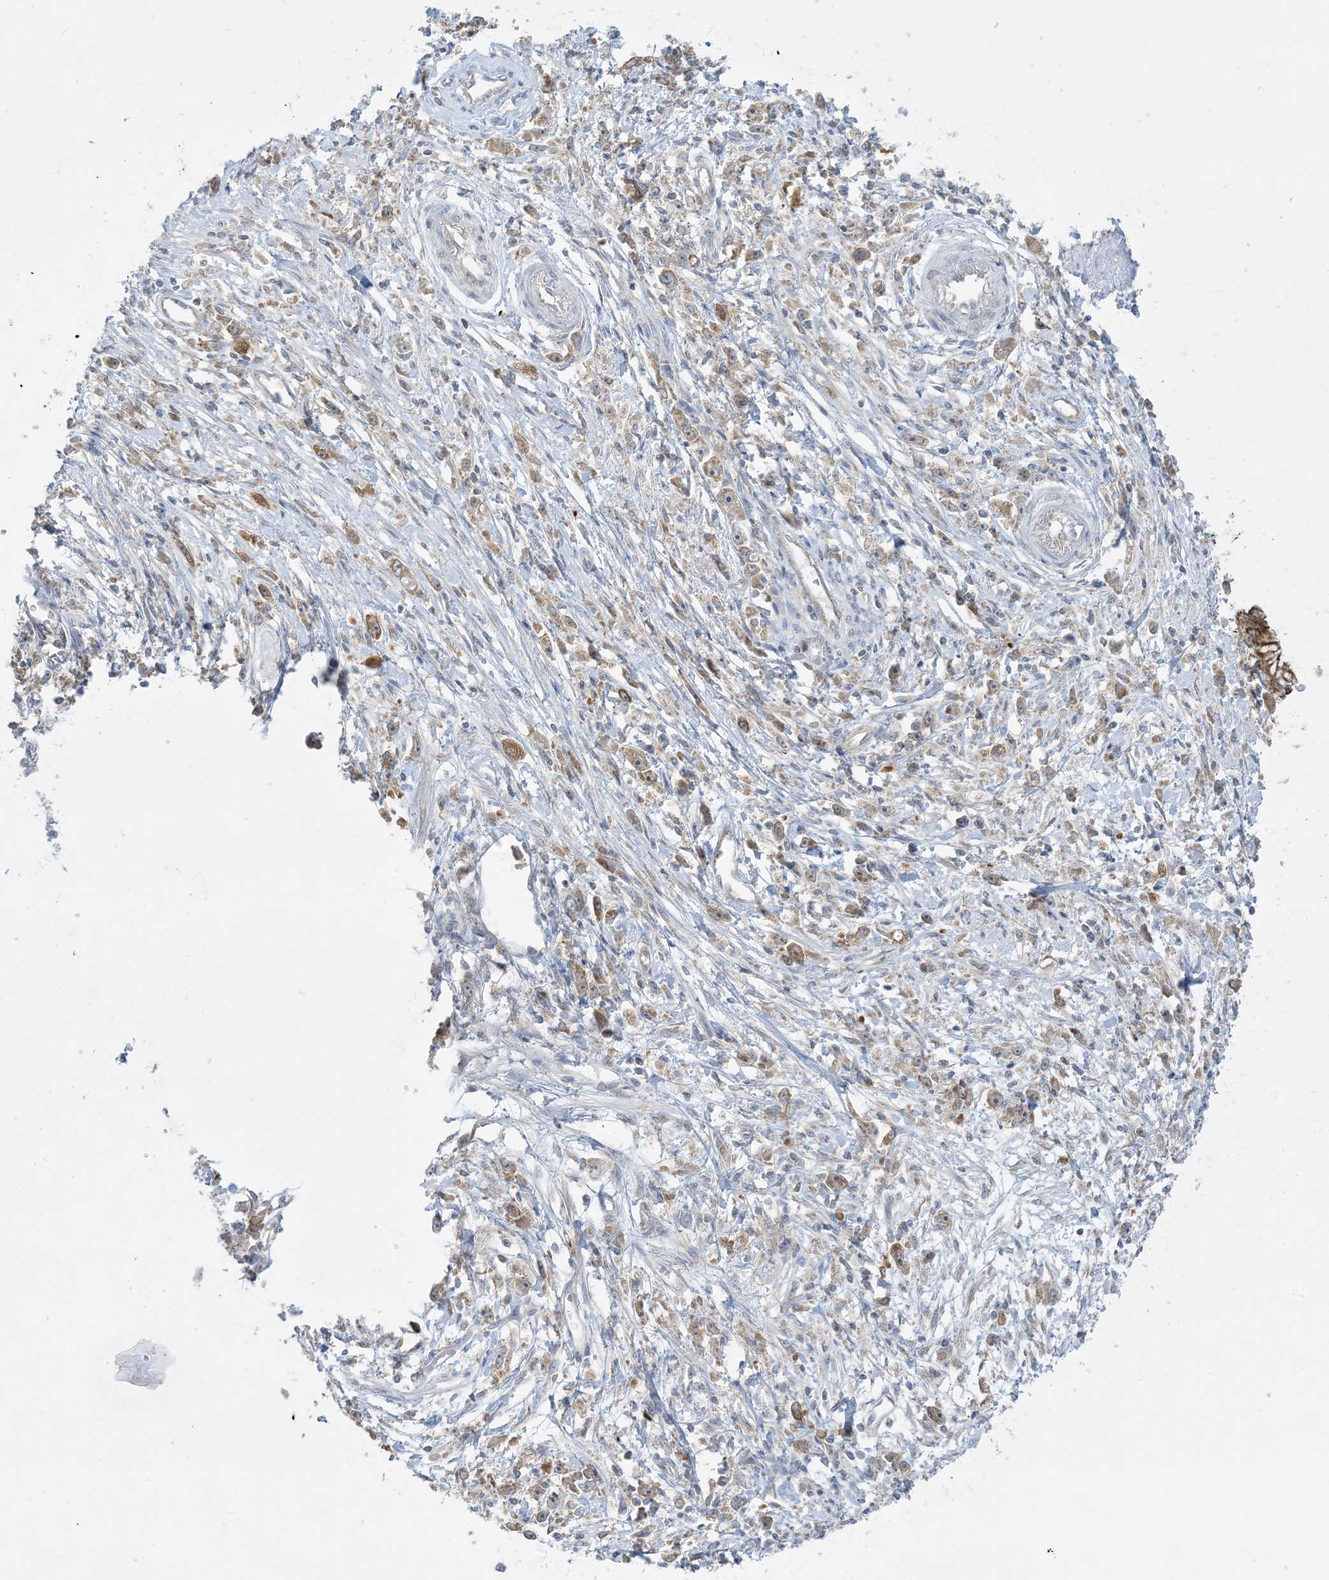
{"staining": {"intensity": "moderate", "quantity": ">75%", "location": "cytoplasmic/membranous"}, "tissue": "stomach cancer", "cell_type": "Tumor cells", "image_type": "cancer", "snomed": [{"axis": "morphology", "description": "Adenocarcinoma, NOS"}, {"axis": "topography", "description": "Stomach"}], "caption": "A medium amount of moderate cytoplasmic/membranous positivity is identified in approximately >75% of tumor cells in stomach adenocarcinoma tissue.", "gene": "RPP40", "patient": {"sex": "female", "age": 59}}